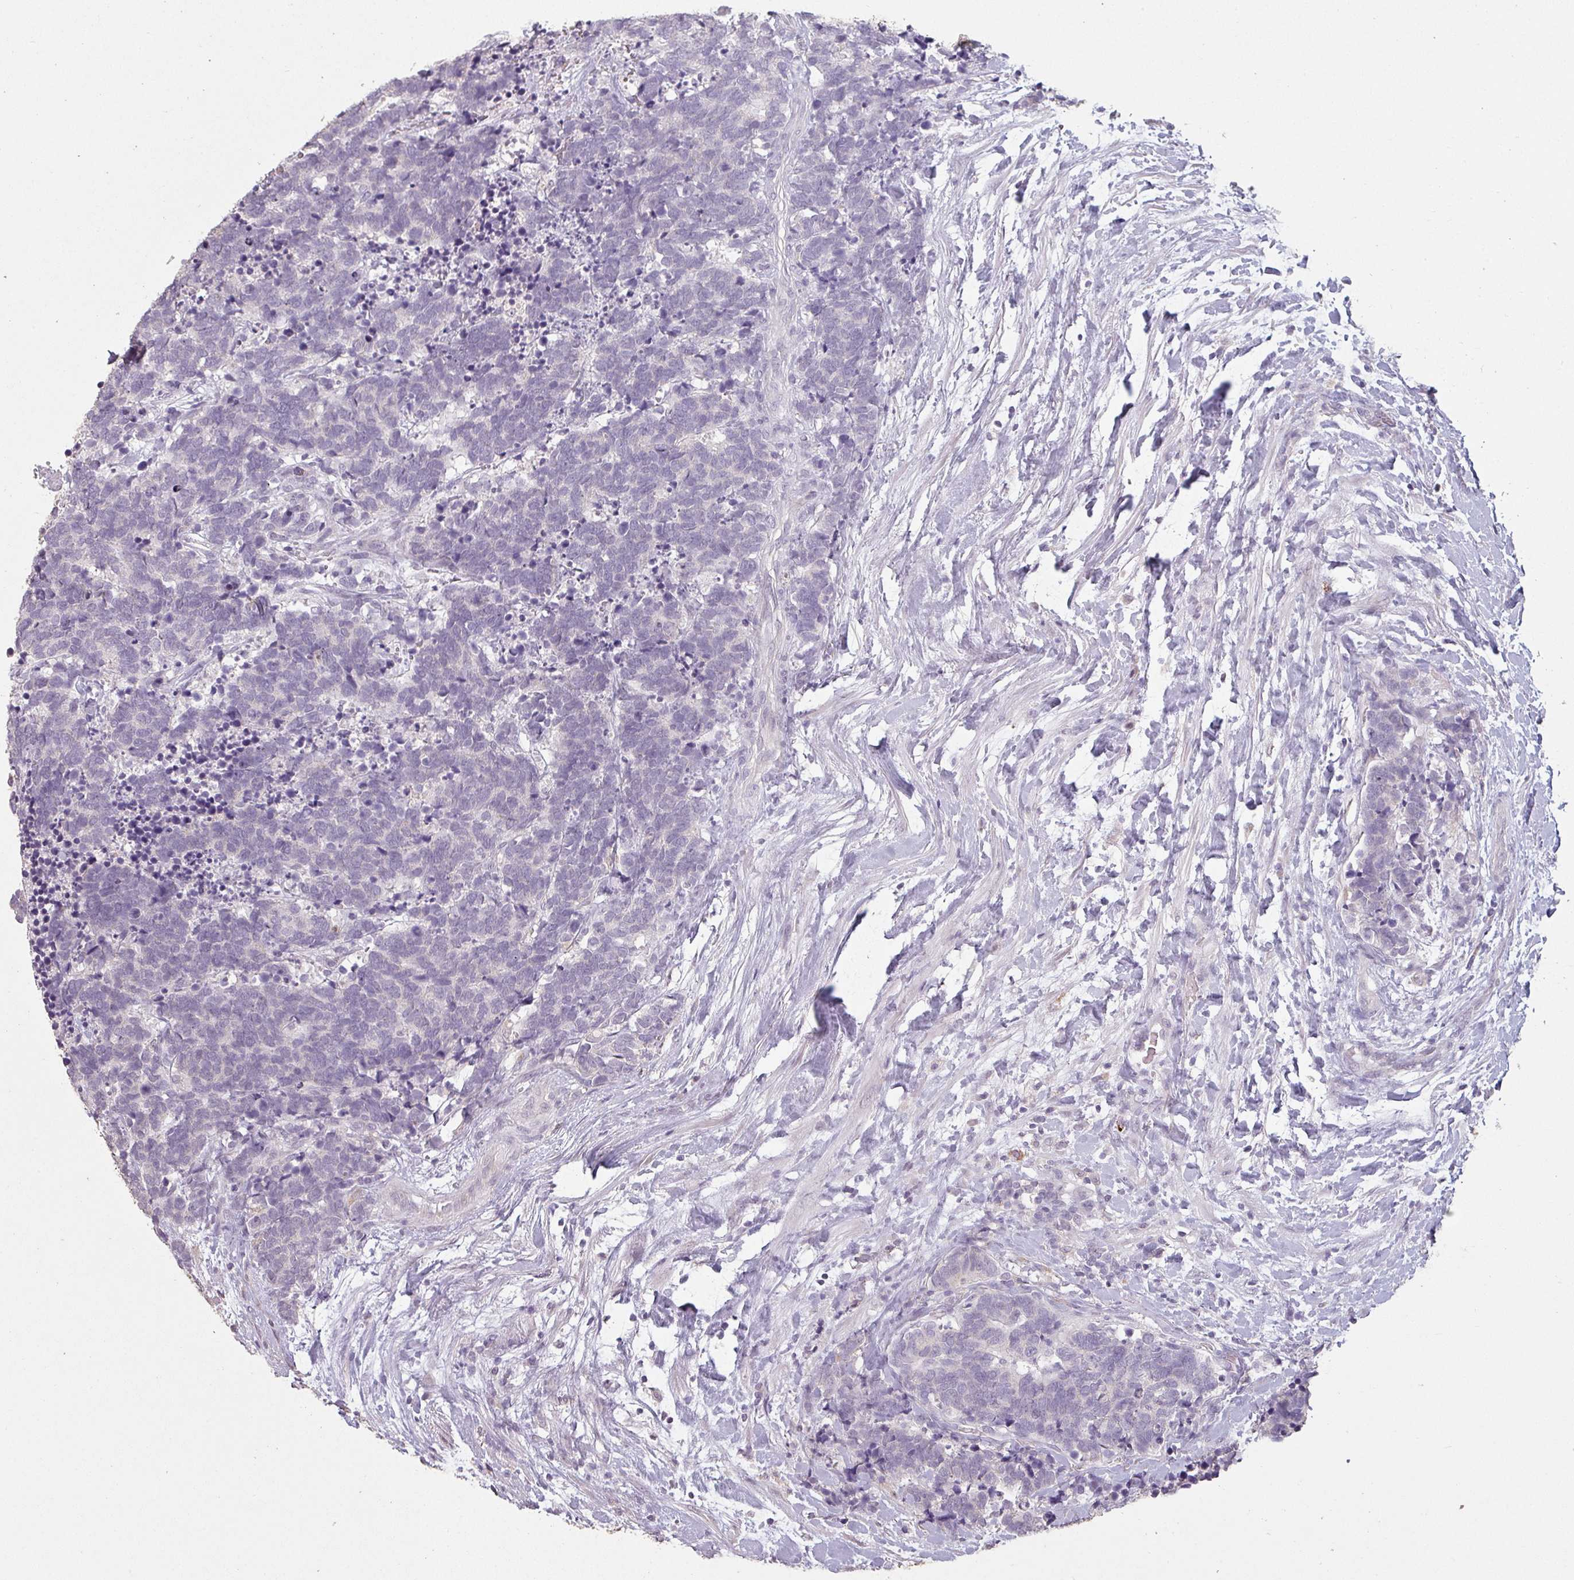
{"staining": {"intensity": "negative", "quantity": "none", "location": "none"}, "tissue": "carcinoid", "cell_type": "Tumor cells", "image_type": "cancer", "snomed": [{"axis": "morphology", "description": "Carcinoma, NOS"}, {"axis": "morphology", "description": "Carcinoid, malignant, NOS"}, {"axis": "topography", "description": "Prostate"}], "caption": "This is a micrograph of immunohistochemistry staining of malignant carcinoid, which shows no positivity in tumor cells. The staining is performed using DAB brown chromogen with nuclei counter-stained in using hematoxylin.", "gene": "LYPLA1", "patient": {"sex": "male", "age": 57}}